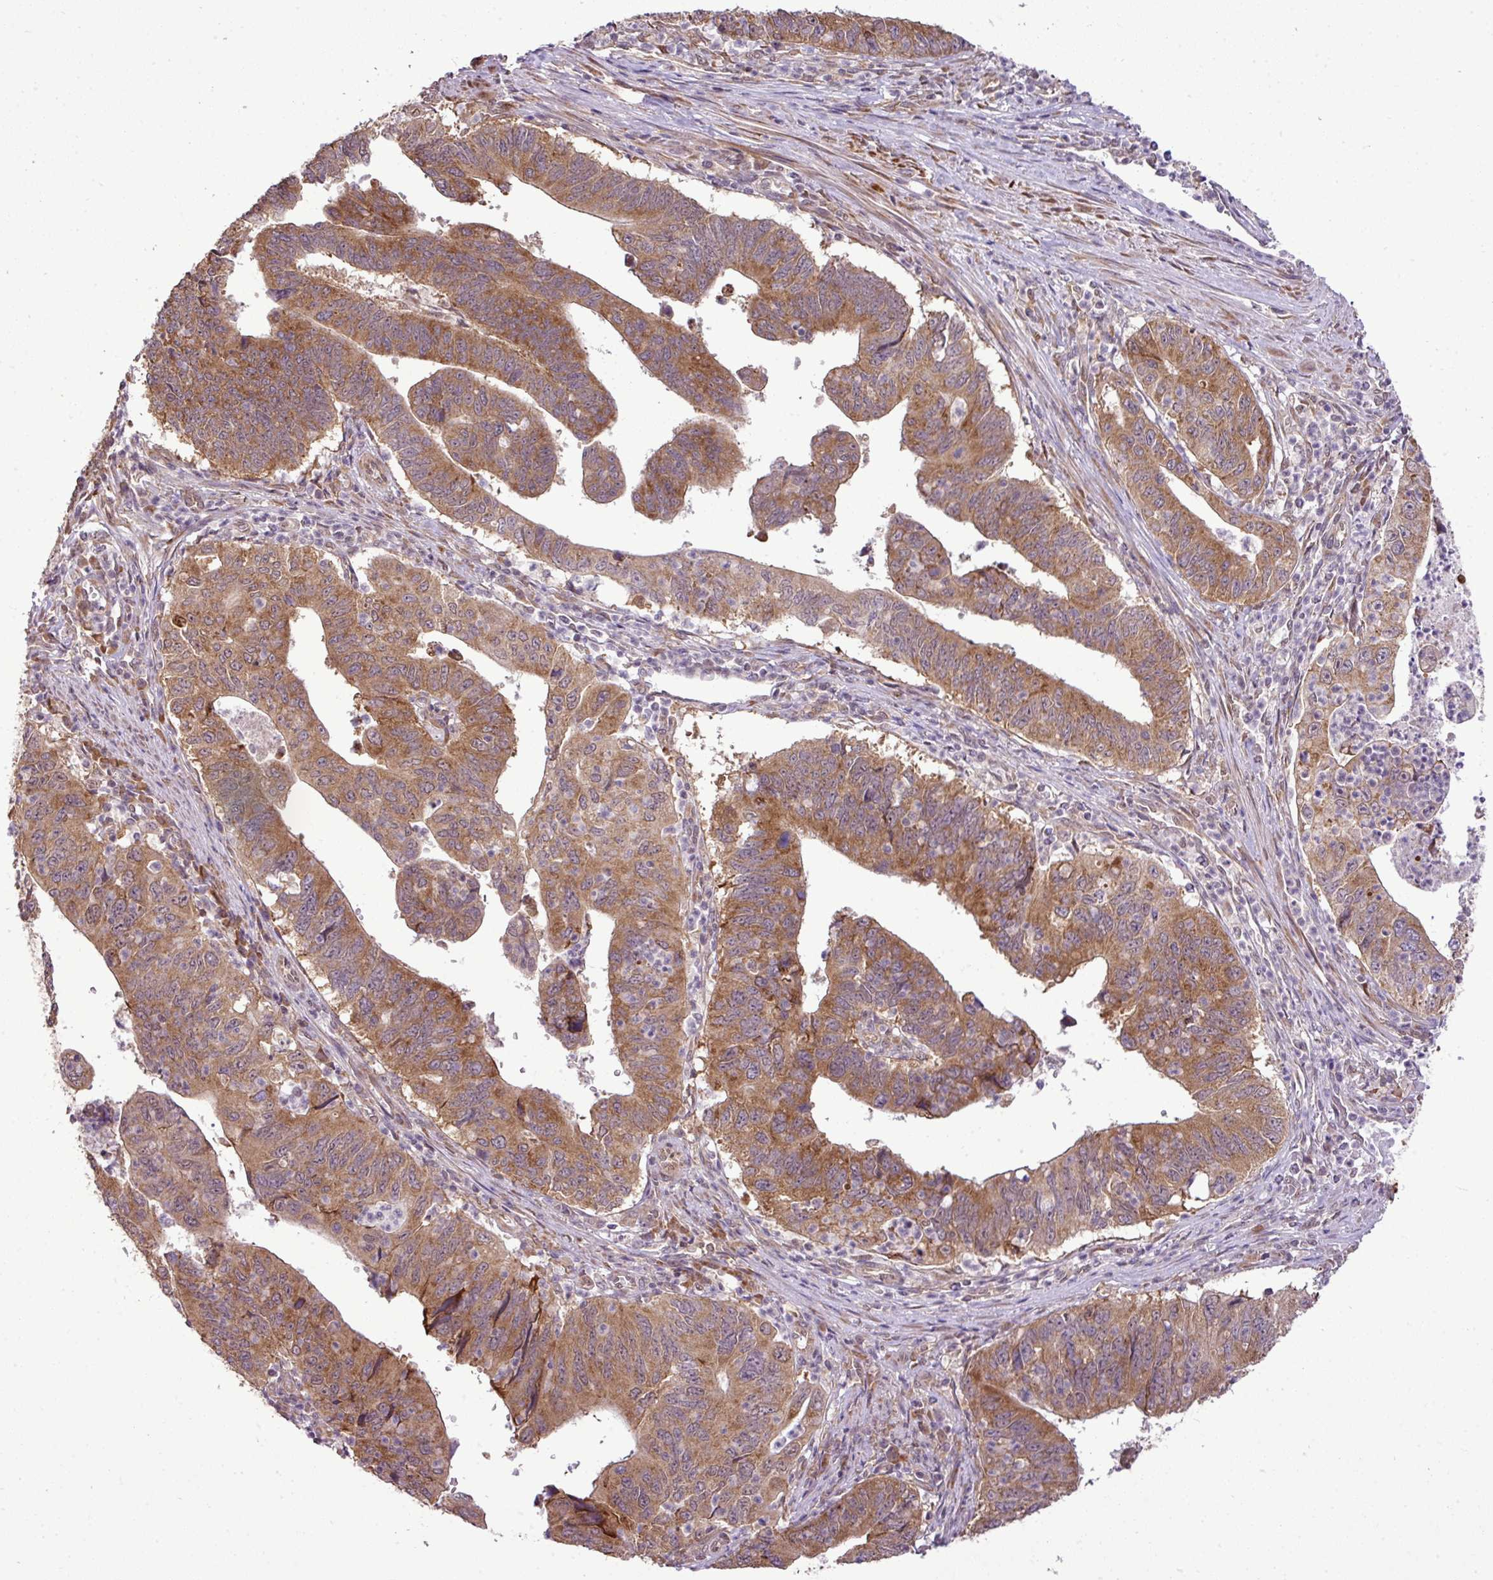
{"staining": {"intensity": "moderate", "quantity": ">75%", "location": "cytoplasmic/membranous"}, "tissue": "stomach cancer", "cell_type": "Tumor cells", "image_type": "cancer", "snomed": [{"axis": "morphology", "description": "Adenocarcinoma, NOS"}, {"axis": "topography", "description": "Stomach"}], "caption": "Immunohistochemistry staining of stomach cancer (adenocarcinoma), which shows medium levels of moderate cytoplasmic/membranous staining in approximately >75% of tumor cells indicating moderate cytoplasmic/membranous protein expression. The staining was performed using DAB (3,3'-diaminobenzidine) (brown) for protein detection and nuclei were counterstained in hematoxylin (blue).", "gene": "DNAAF4", "patient": {"sex": "male", "age": 59}}